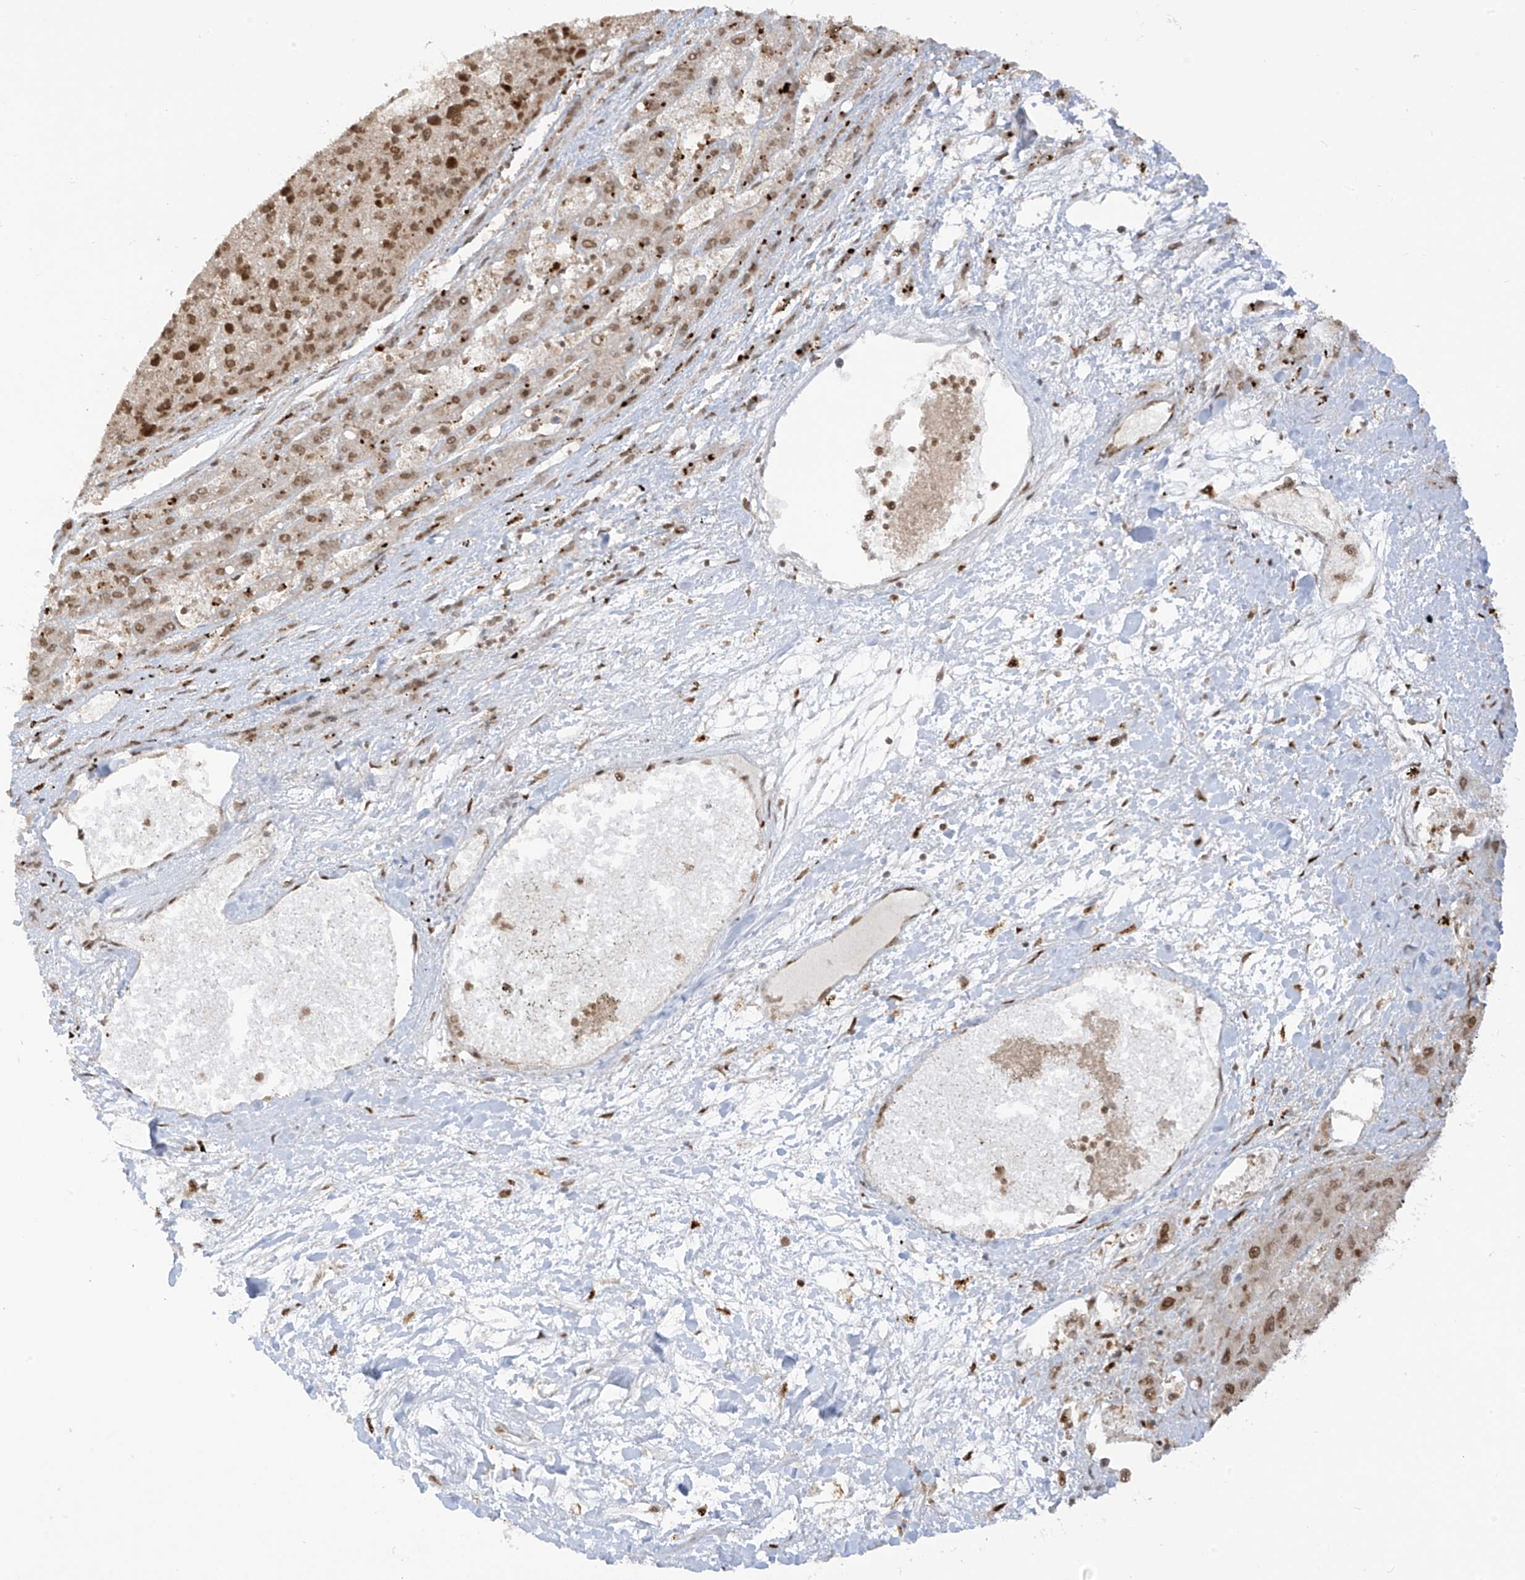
{"staining": {"intensity": "moderate", "quantity": ">75%", "location": "nuclear"}, "tissue": "liver cancer", "cell_type": "Tumor cells", "image_type": "cancer", "snomed": [{"axis": "morphology", "description": "Carcinoma, Hepatocellular, NOS"}, {"axis": "topography", "description": "Liver"}], "caption": "Moderate nuclear protein staining is identified in about >75% of tumor cells in liver cancer. The protein of interest is stained brown, and the nuclei are stained in blue (DAB IHC with brightfield microscopy, high magnification).", "gene": "KPNB1", "patient": {"sex": "female", "age": 73}}